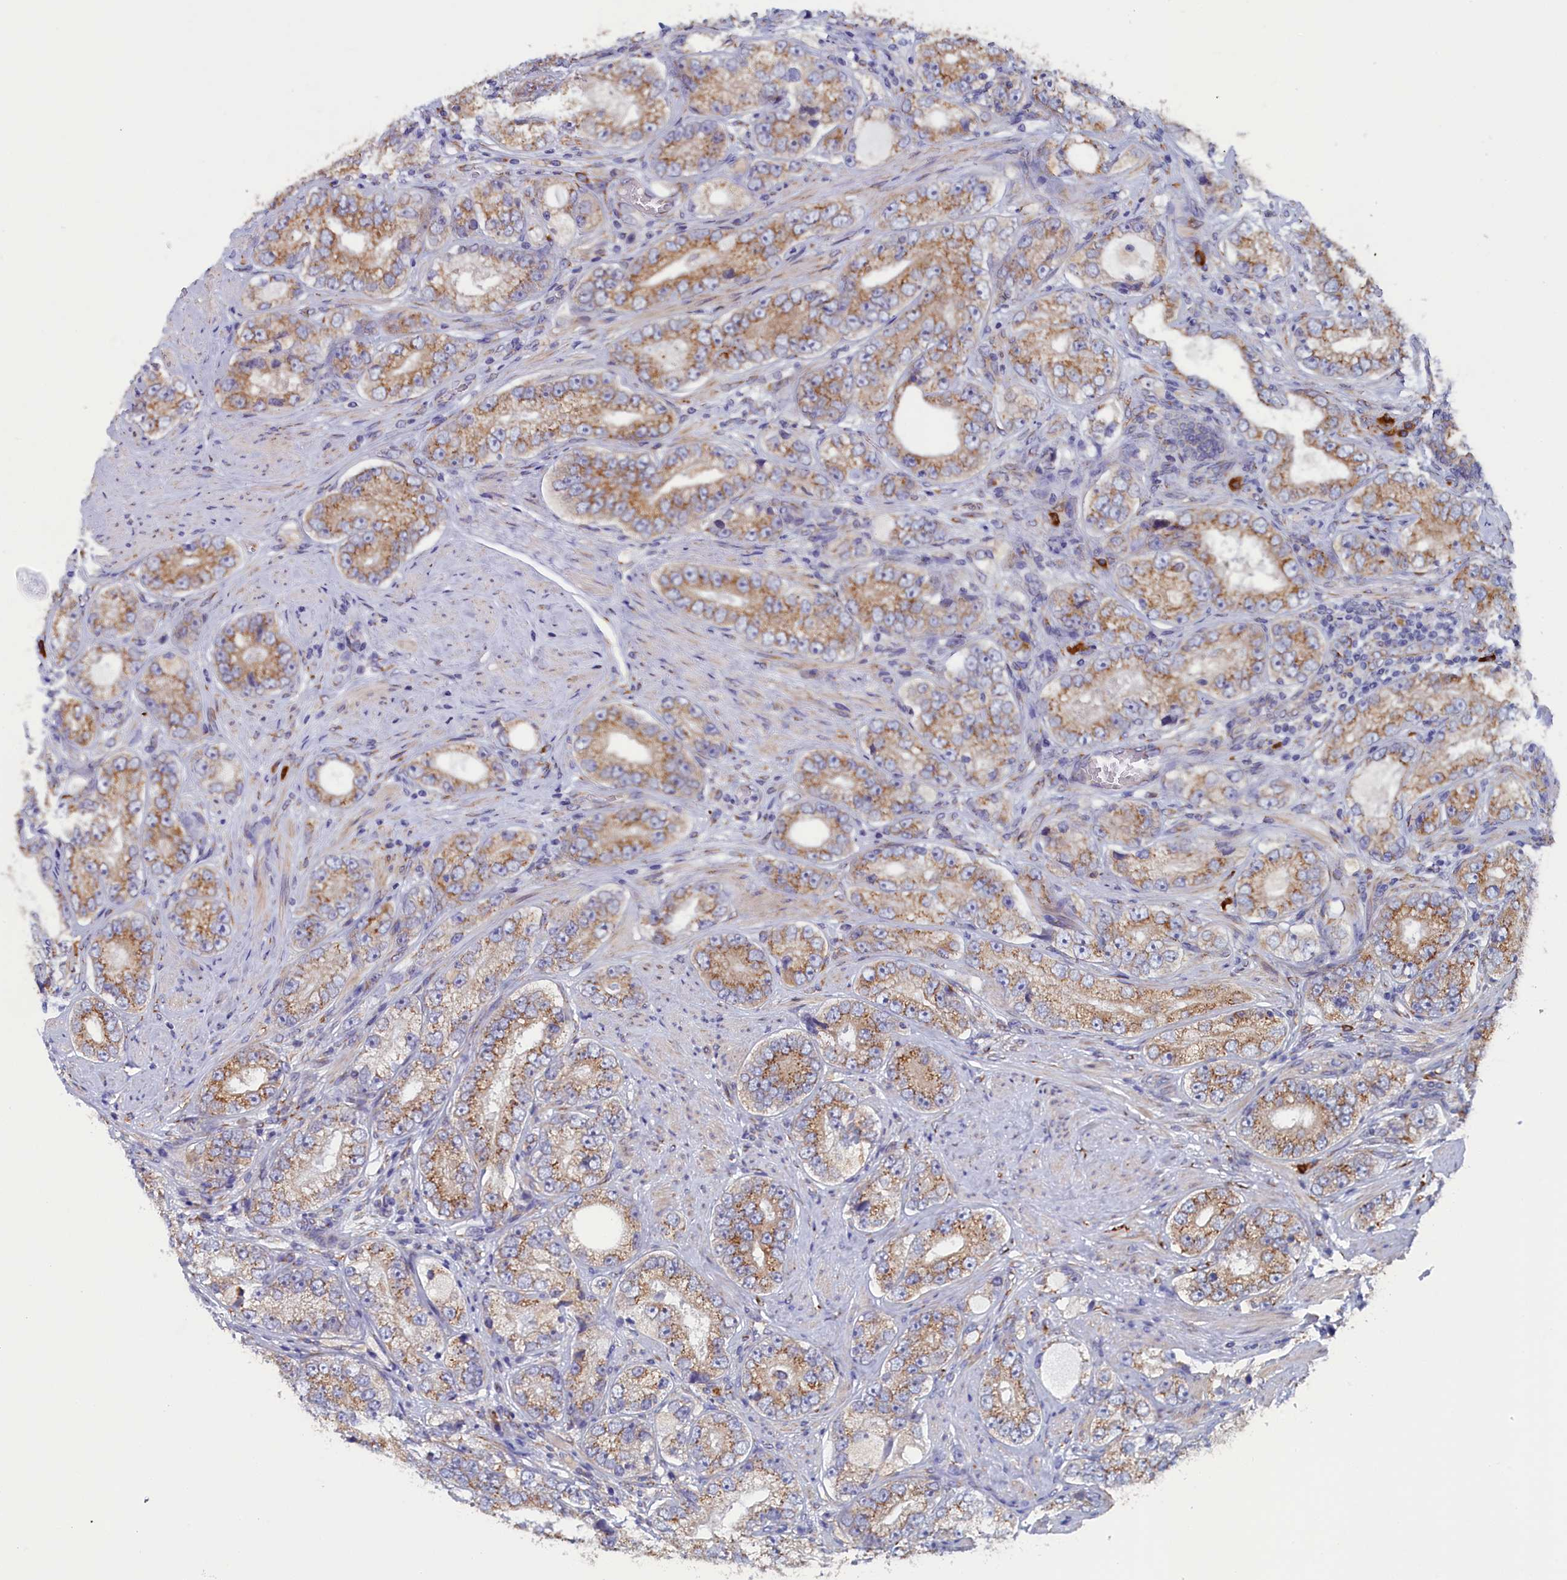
{"staining": {"intensity": "moderate", "quantity": ">75%", "location": "cytoplasmic/membranous"}, "tissue": "prostate cancer", "cell_type": "Tumor cells", "image_type": "cancer", "snomed": [{"axis": "morphology", "description": "Adenocarcinoma, High grade"}, {"axis": "topography", "description": "Prostate"}], "caption": "The photomicrograph demonstrates staining of prostate cancer, revealing moderate cytoplasmic/membranous protein positivity (brown color) within tumor cells.", "gene": "CCDC68", "patient": {"sex": "male", "age": 56}}